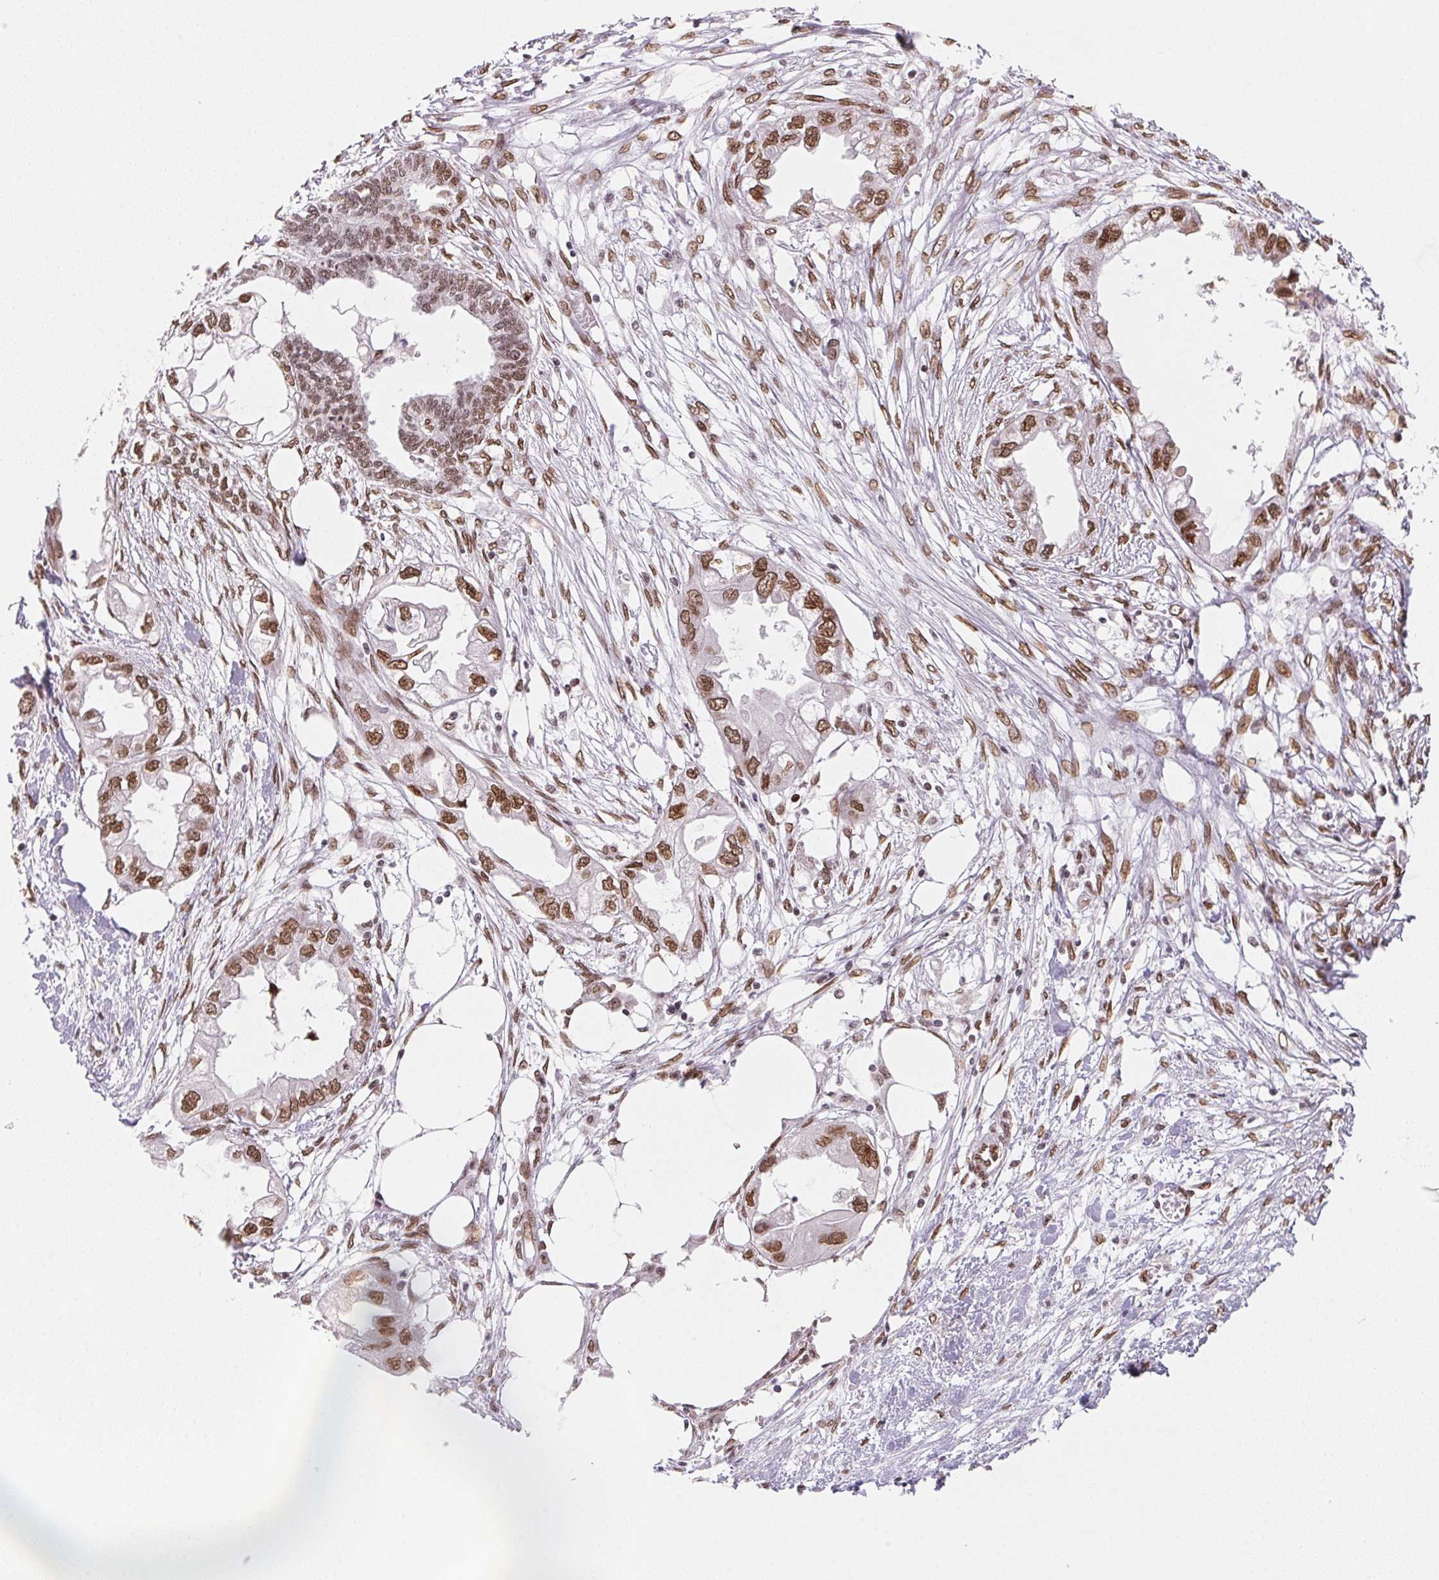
{"staining": {"intensity": "moderate", "quantity": ">75%", "location": "cytoplasmic/membranous,nuclear"}, "tissue": "endometrial cancer", "cell_type": "Tumor cells", "image_type": "cancer", "snomed": [{"axis": "morphology", "description": "Adenocarcinoma, NOS"}, {"axis": "morphology", "description": "Adenocarcinoma, metastatic, NOS"}, {"axis": "topography", "description": "Adipose tissue"}, {"axis": "topography", "description": "Endometrium"}], "caption": "Endometrial cancer (metastatic adenocarcinoma) stained with a brown dye displays moderate cytoplasmic/membranous and nuclear positive positivity in approximately >75% of tumor cells.", "gene": "SAP30BP", "patient": {"sex": "female", "age": 67}}